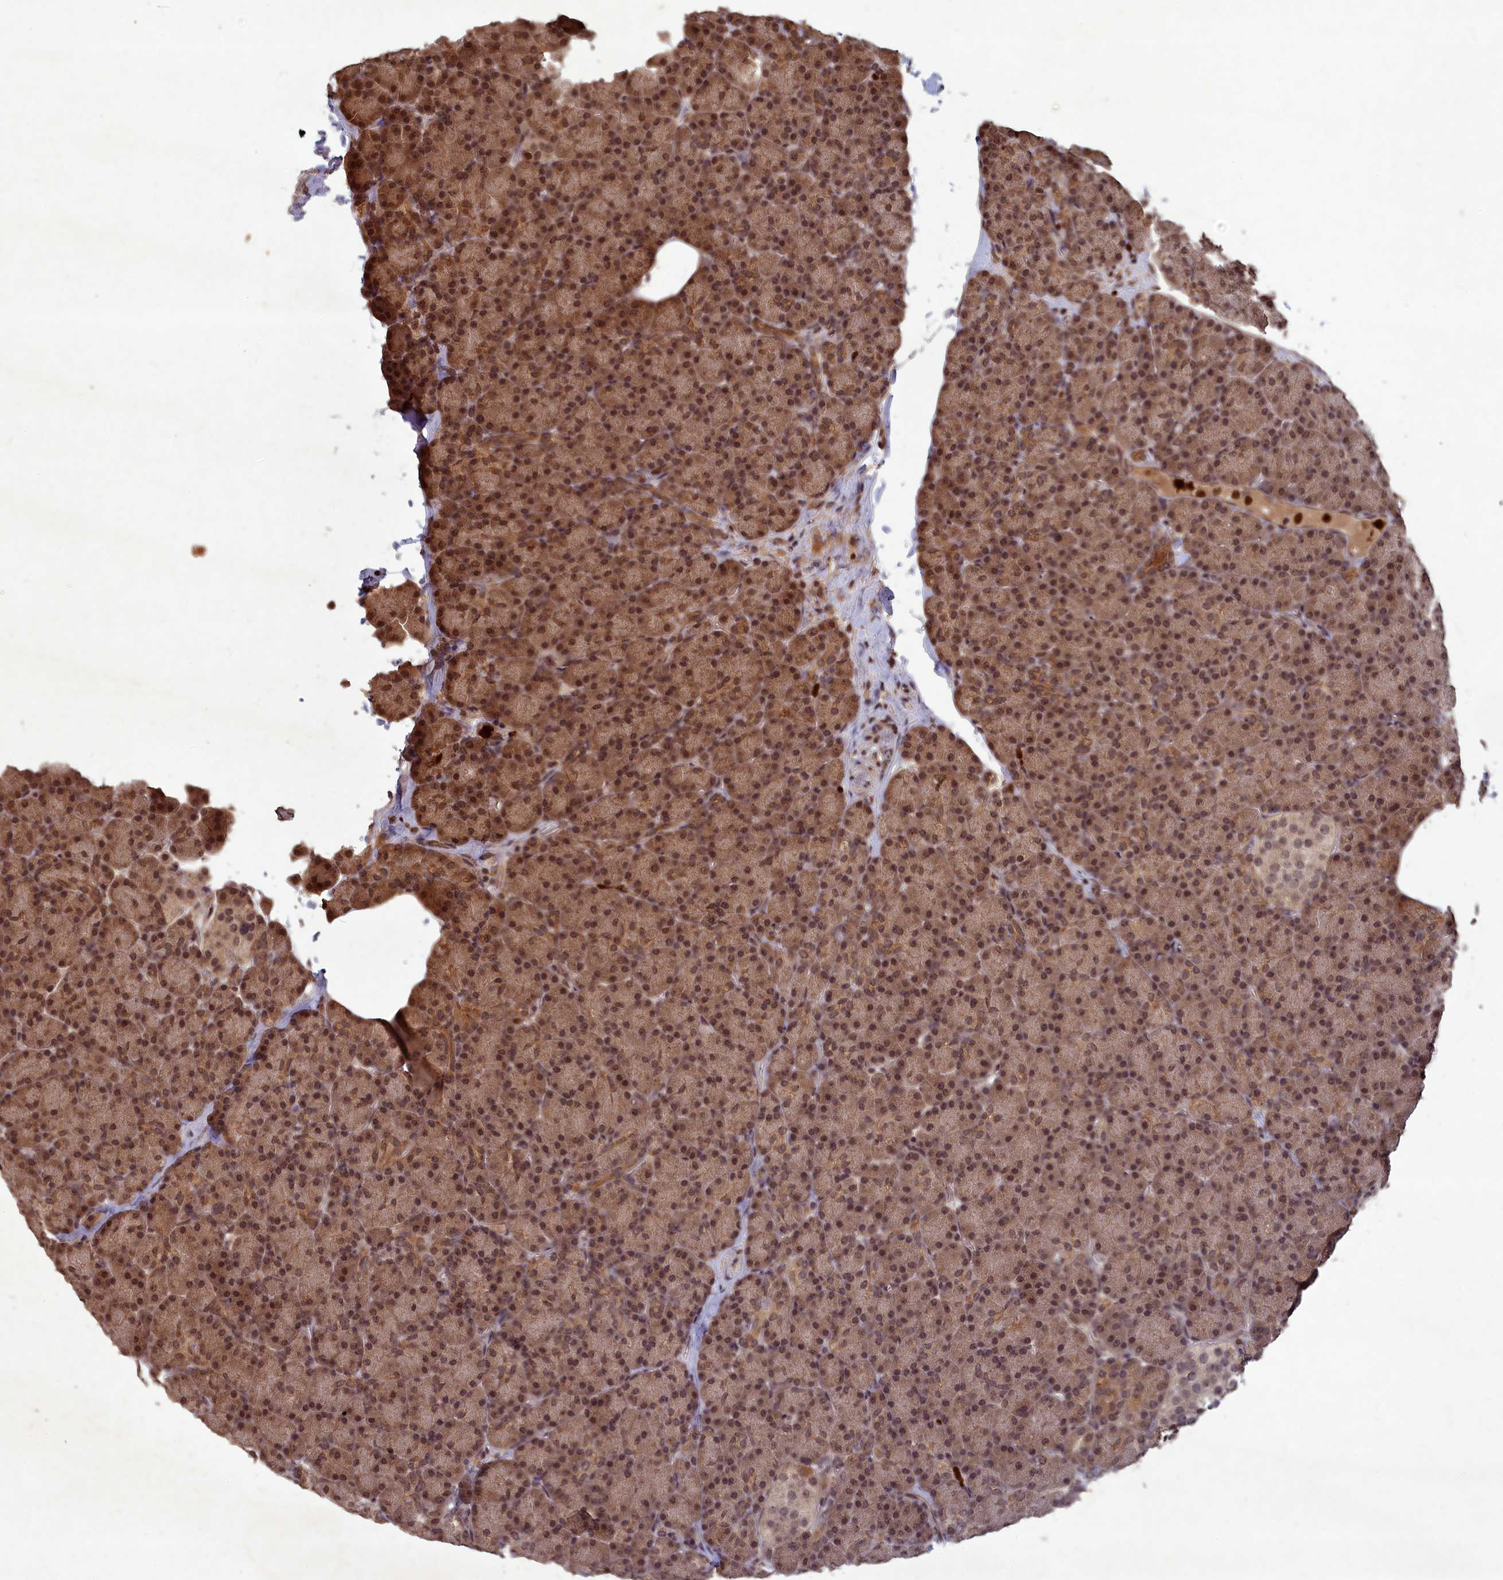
{"staining": {"intensity": "moderate", "quantity": ">75%", "location": "cytoplasmic/membranous,nuclear"}, "tissue": "pancreas", "cell_type": "Exocrine glandular cells", "image_type": "normal", "snomed": [{"axis": "morphology", "description": "Normal tissue, NOS"}, {"axis": "topography", "description": "Pancreas"}], "caption": "Immunohistochemistry (IHC) (DAB (3,3'-diaminobenzidine)) staining of normal pancreas demonstrates moderate cytoplasmic/membranous,nuclear protein positivity in about >75% of exocrine glandular cells. Using DAB (brown) and hematoxylin (blue) stains, captured at high magnification using brightfield microscopy.", "gene": "SRMS", "patient": {"sex": "female", "age": 43}}